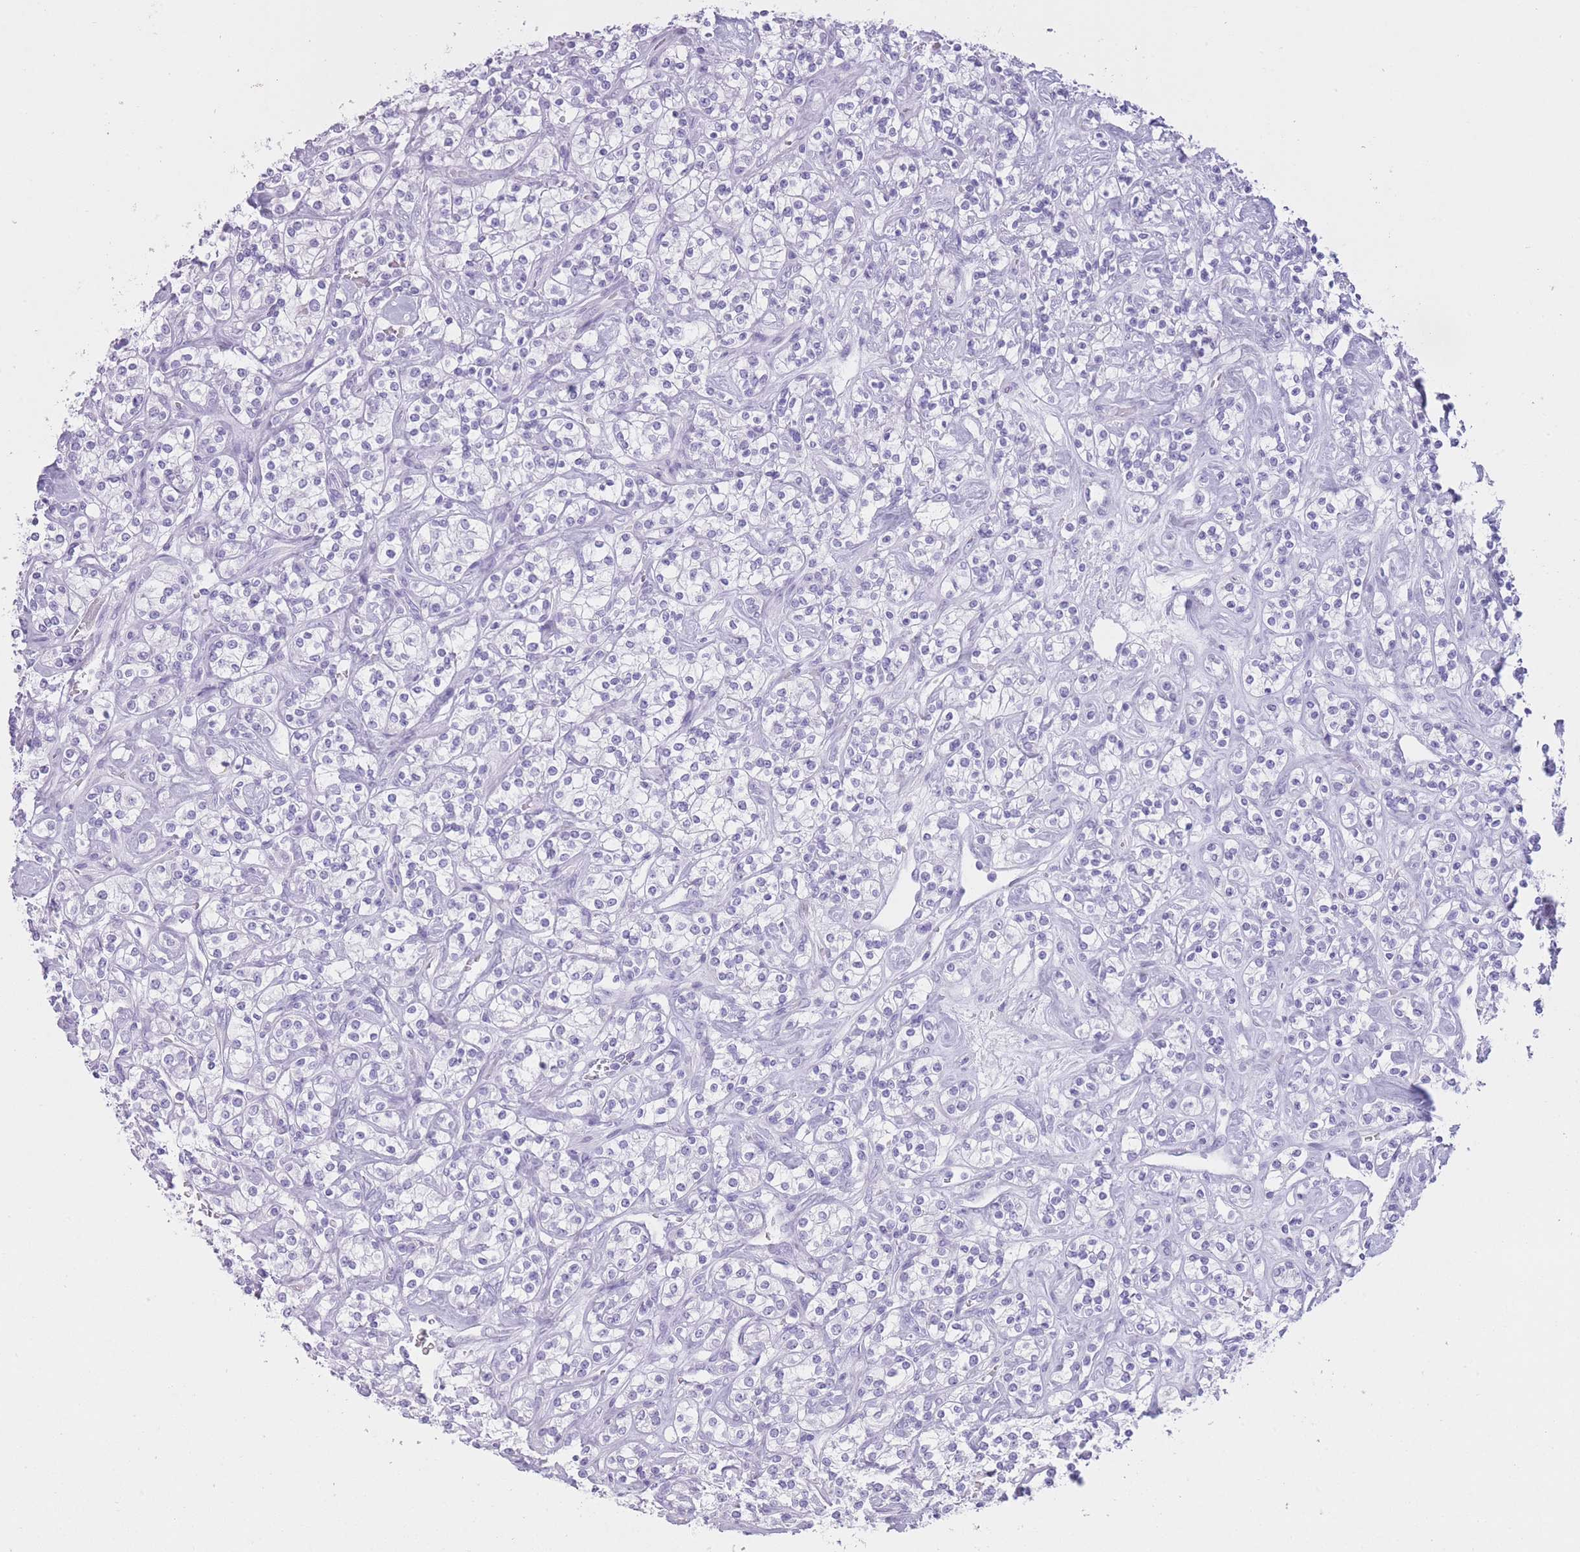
{"staining": {"intensity": "negative", "quantity": "none", "location": "none"}, "tissue": "renal cancer", "cell_type": "Tumor cells", "image_type": "cancer", "snomed": [{"axis": "morphology", "description": "Adenocarcinoma, NOS"}, {"axis": "topography", "description": "Kidney"}], "caption": "The IHC histopathology image has no significant expression in tumor cells of adenocarcinoma (renal) tissue.", "gene": "OR4F21", "patient": {"sex": "male", "age": 77}}